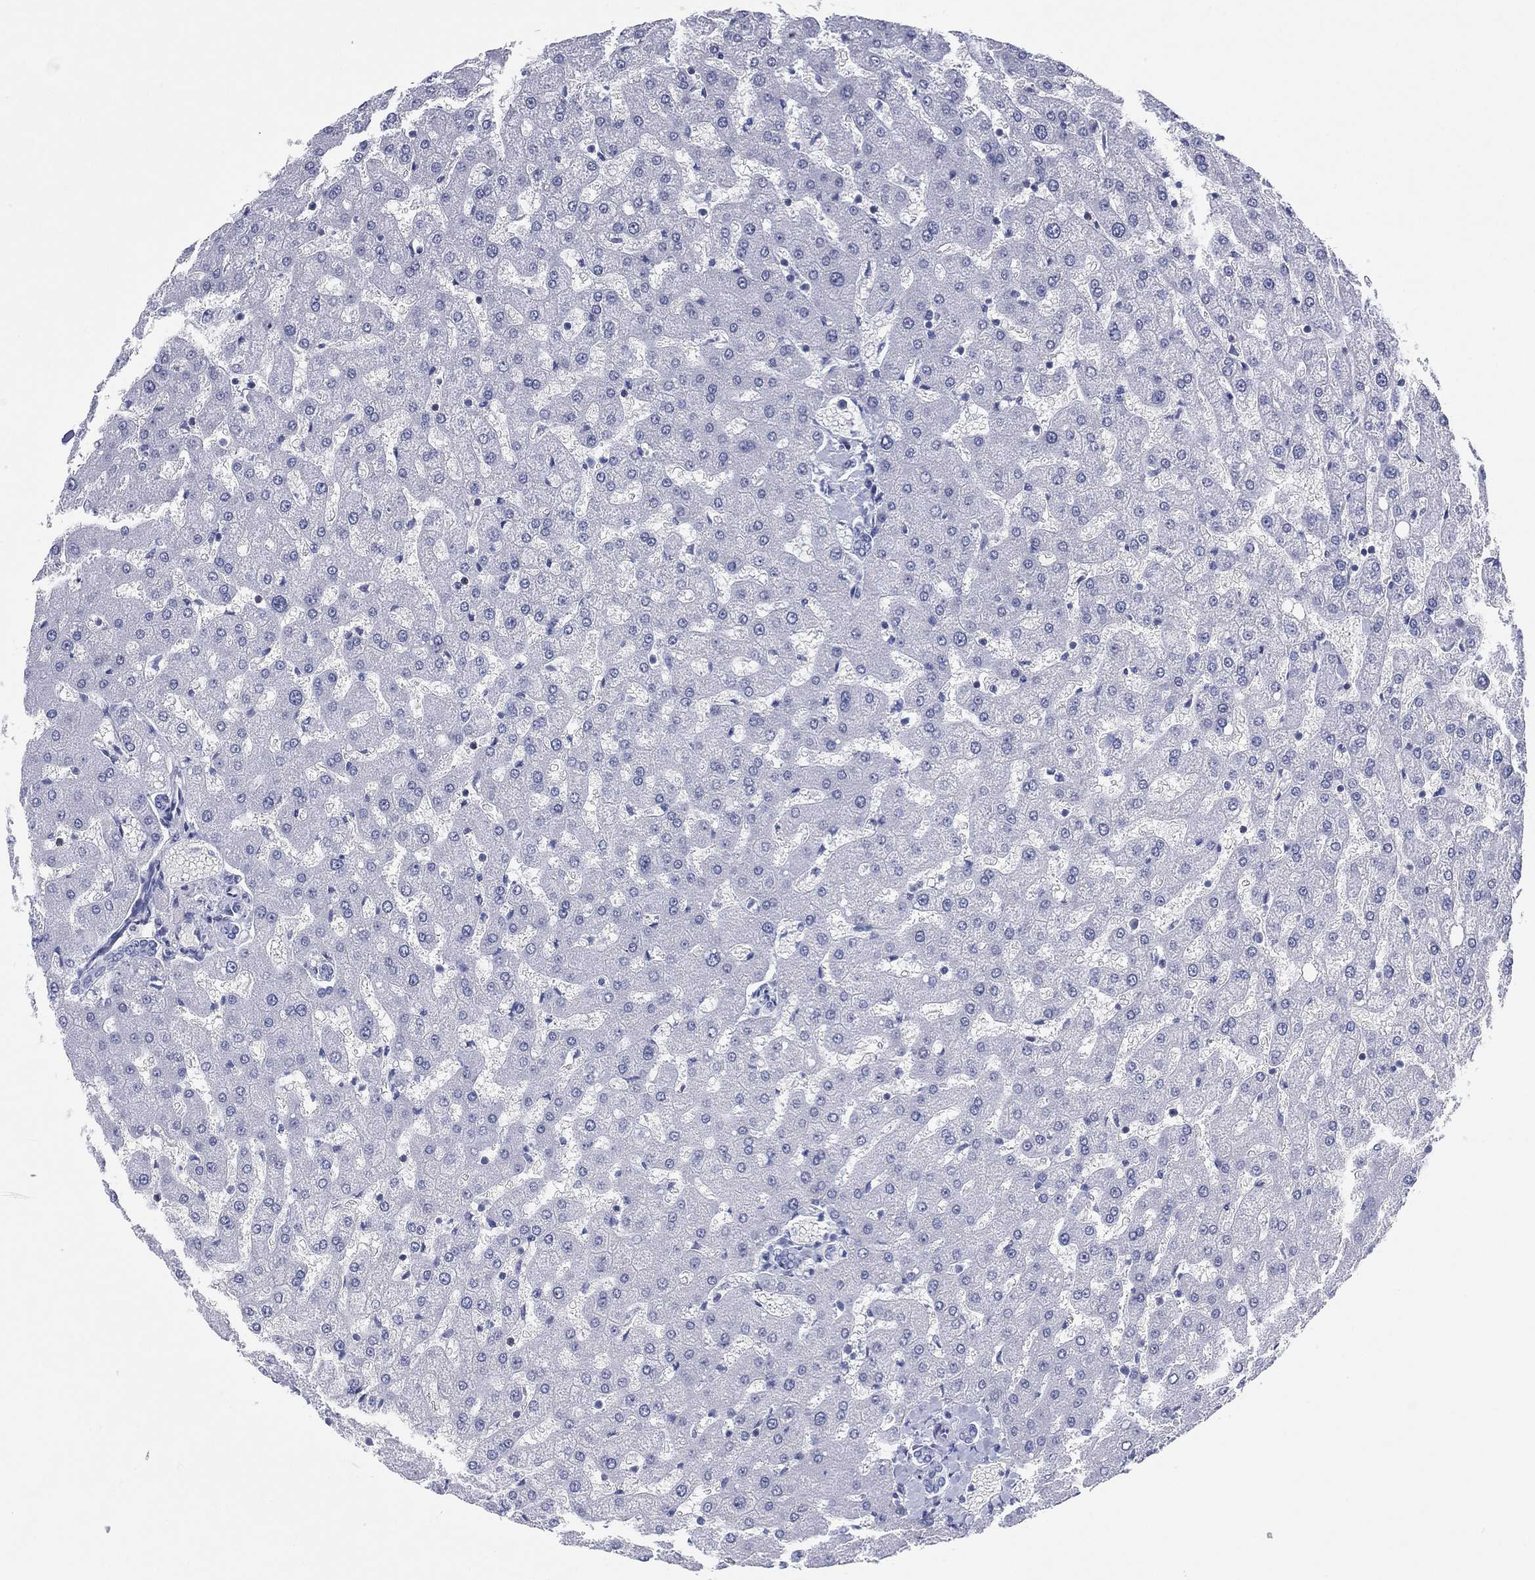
{"staining": {"intensity": "negative", "quantity": "none", "location": "none"}, "tissue": "liver", "cell_type": "Cholangiocytes", "image_type": "normal", "snomed": [{"axis": "morphology", "description": "Normal tissue, NOS"}, {"axis": "topography", "description": "Liver"}], "caption": "A histopathology image of liver stained for a protein exhibits no brown staining in cholangiocytes.", "gene": "SEPTIN1", "patient": {"sex": "female", "age": 50}}